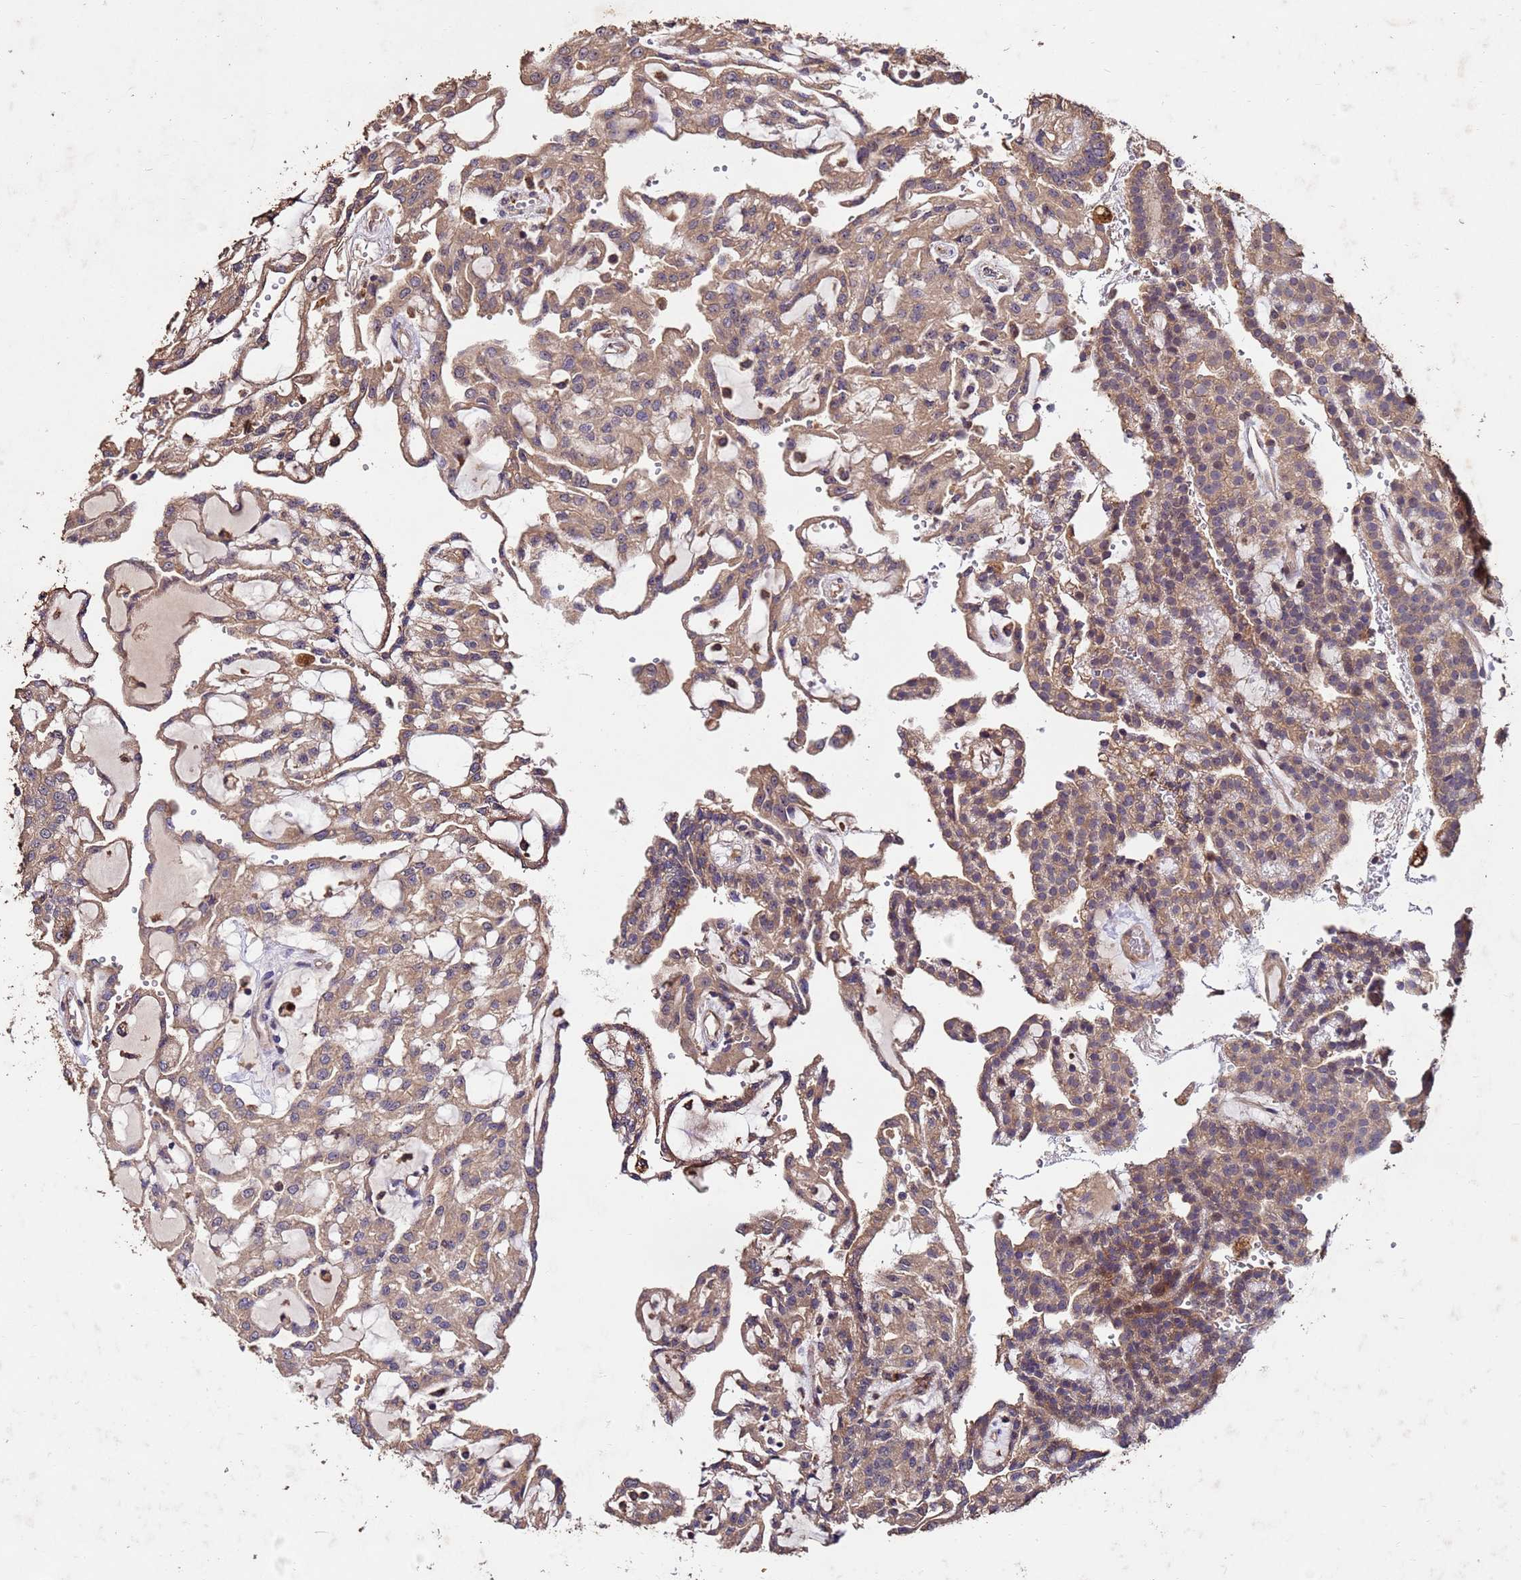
{"staining": {"intensity": "moderate", "quantity": ">75%", "location": "cytoplasmic/membranous"}, "tissue": "renal cancer", "cell_type": "Tumor cells", "image_type": "cancer", "snomed": [{"axis": "morphology", "description": "Adenocarcinoma, NOS"}, {"axis": "topography", "description": "Kidney"}], "caption": "The image shows a brown stain indicating the presence of a protein in the cytoplasmic/membranous of tumor cells in renal cancer (adenocarcinoma). The staining was performed using DAB to visualize the protein expression in brown, while the nuclei were stained in blue with hematoxylin (Magnification: 20x).", "gene": "TOR4A", "patient": {"sex": "male", "age": 63}}